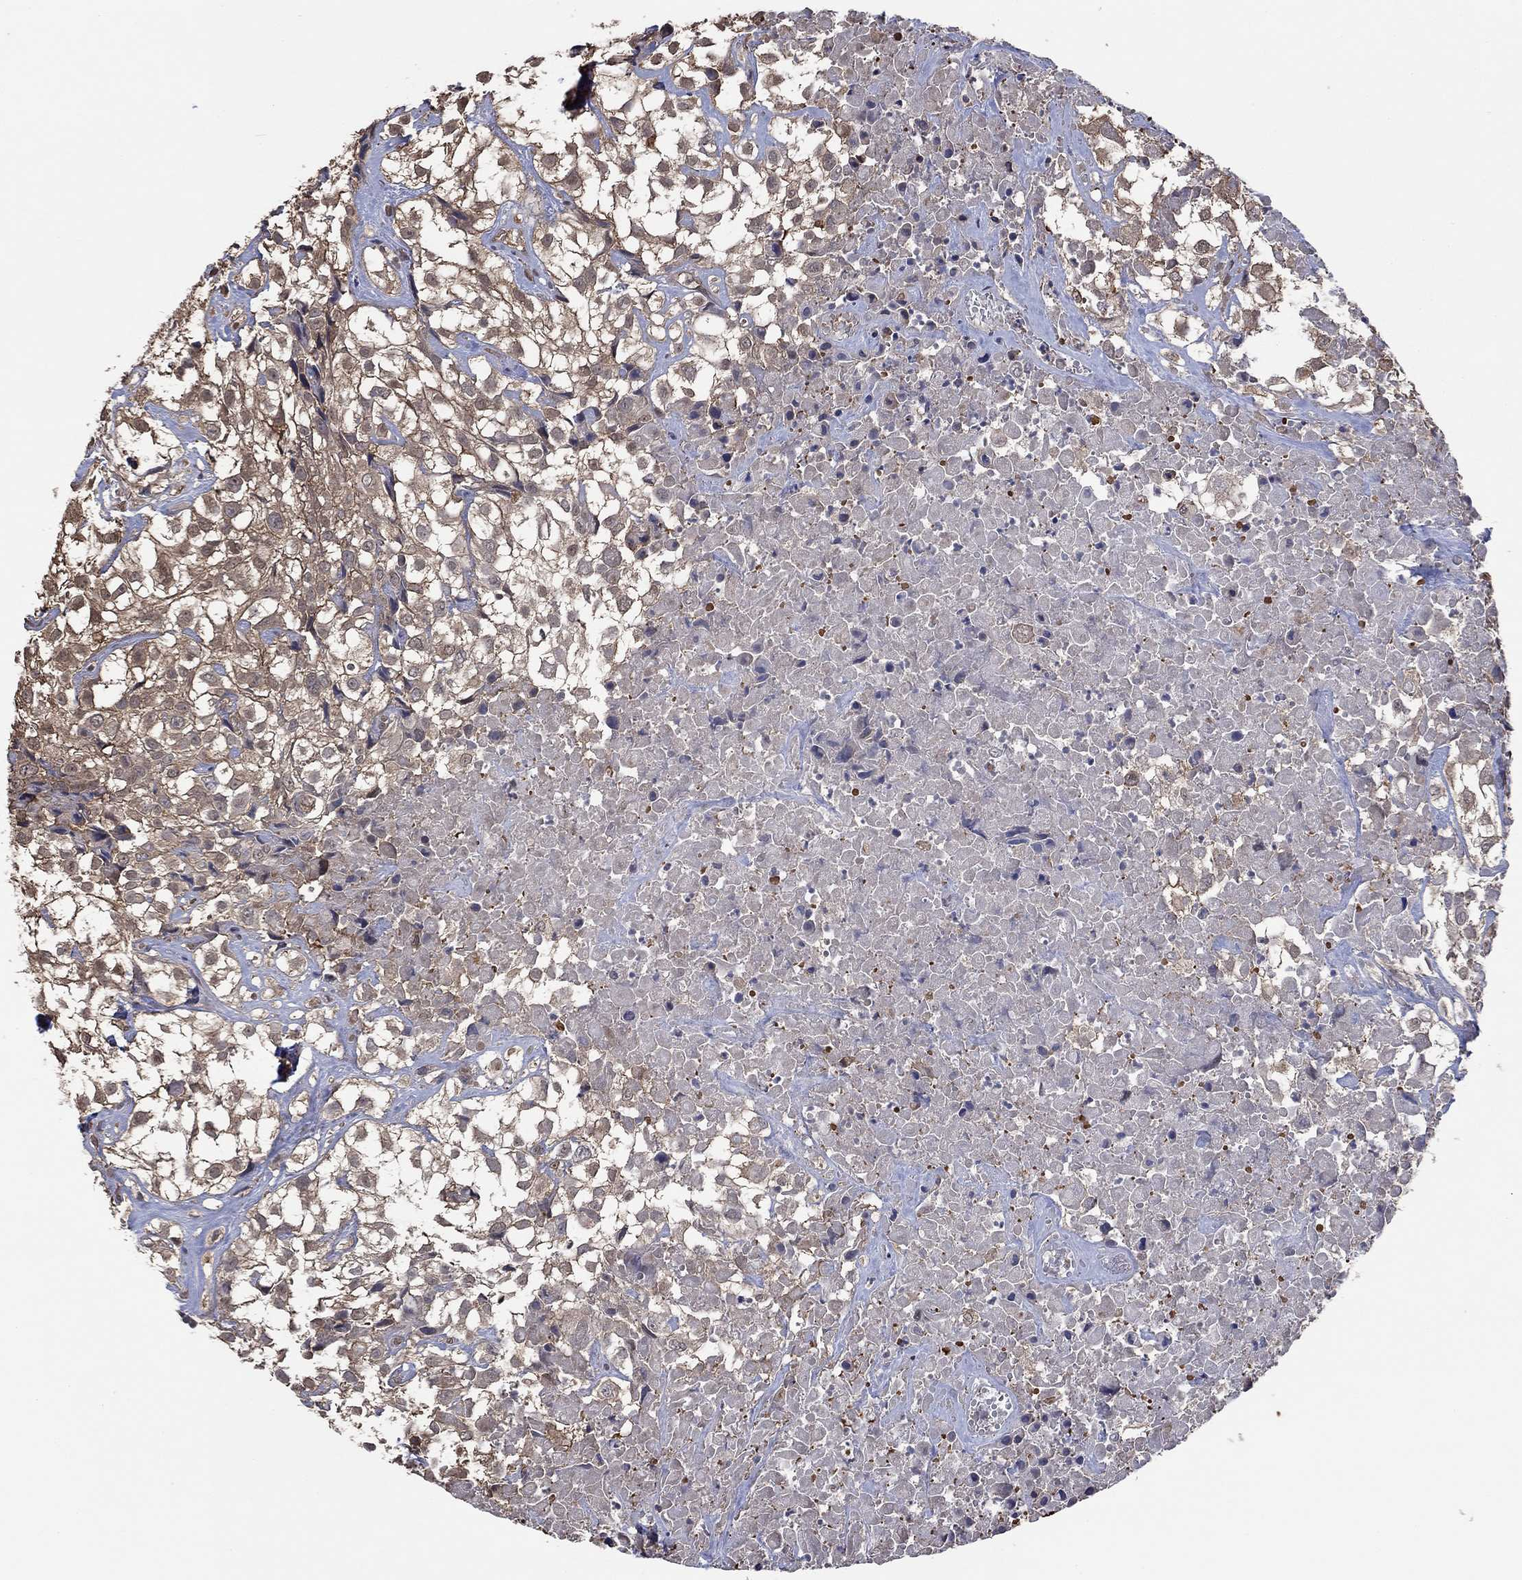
{"staining": {"intensity": "weak", "quantity": ">75%", "location": "cytoplasmic/membranous"}, "tissue": "urothelial cancer", "cell_type": "Tumor cells", "image_type": "cancer", "snomed": [{"axis": "morphology", "description": "Urothelial carcinoma, High grade"}, {"axis": "topography", "description": "Urinary bladder"}], "caption": "Human urothelial carcinoma (high-grade) stained with a protein marker displays weak staining in tumor cells.", "gene": "RNF114", "patient": {"sex": "male", "age": 56}}